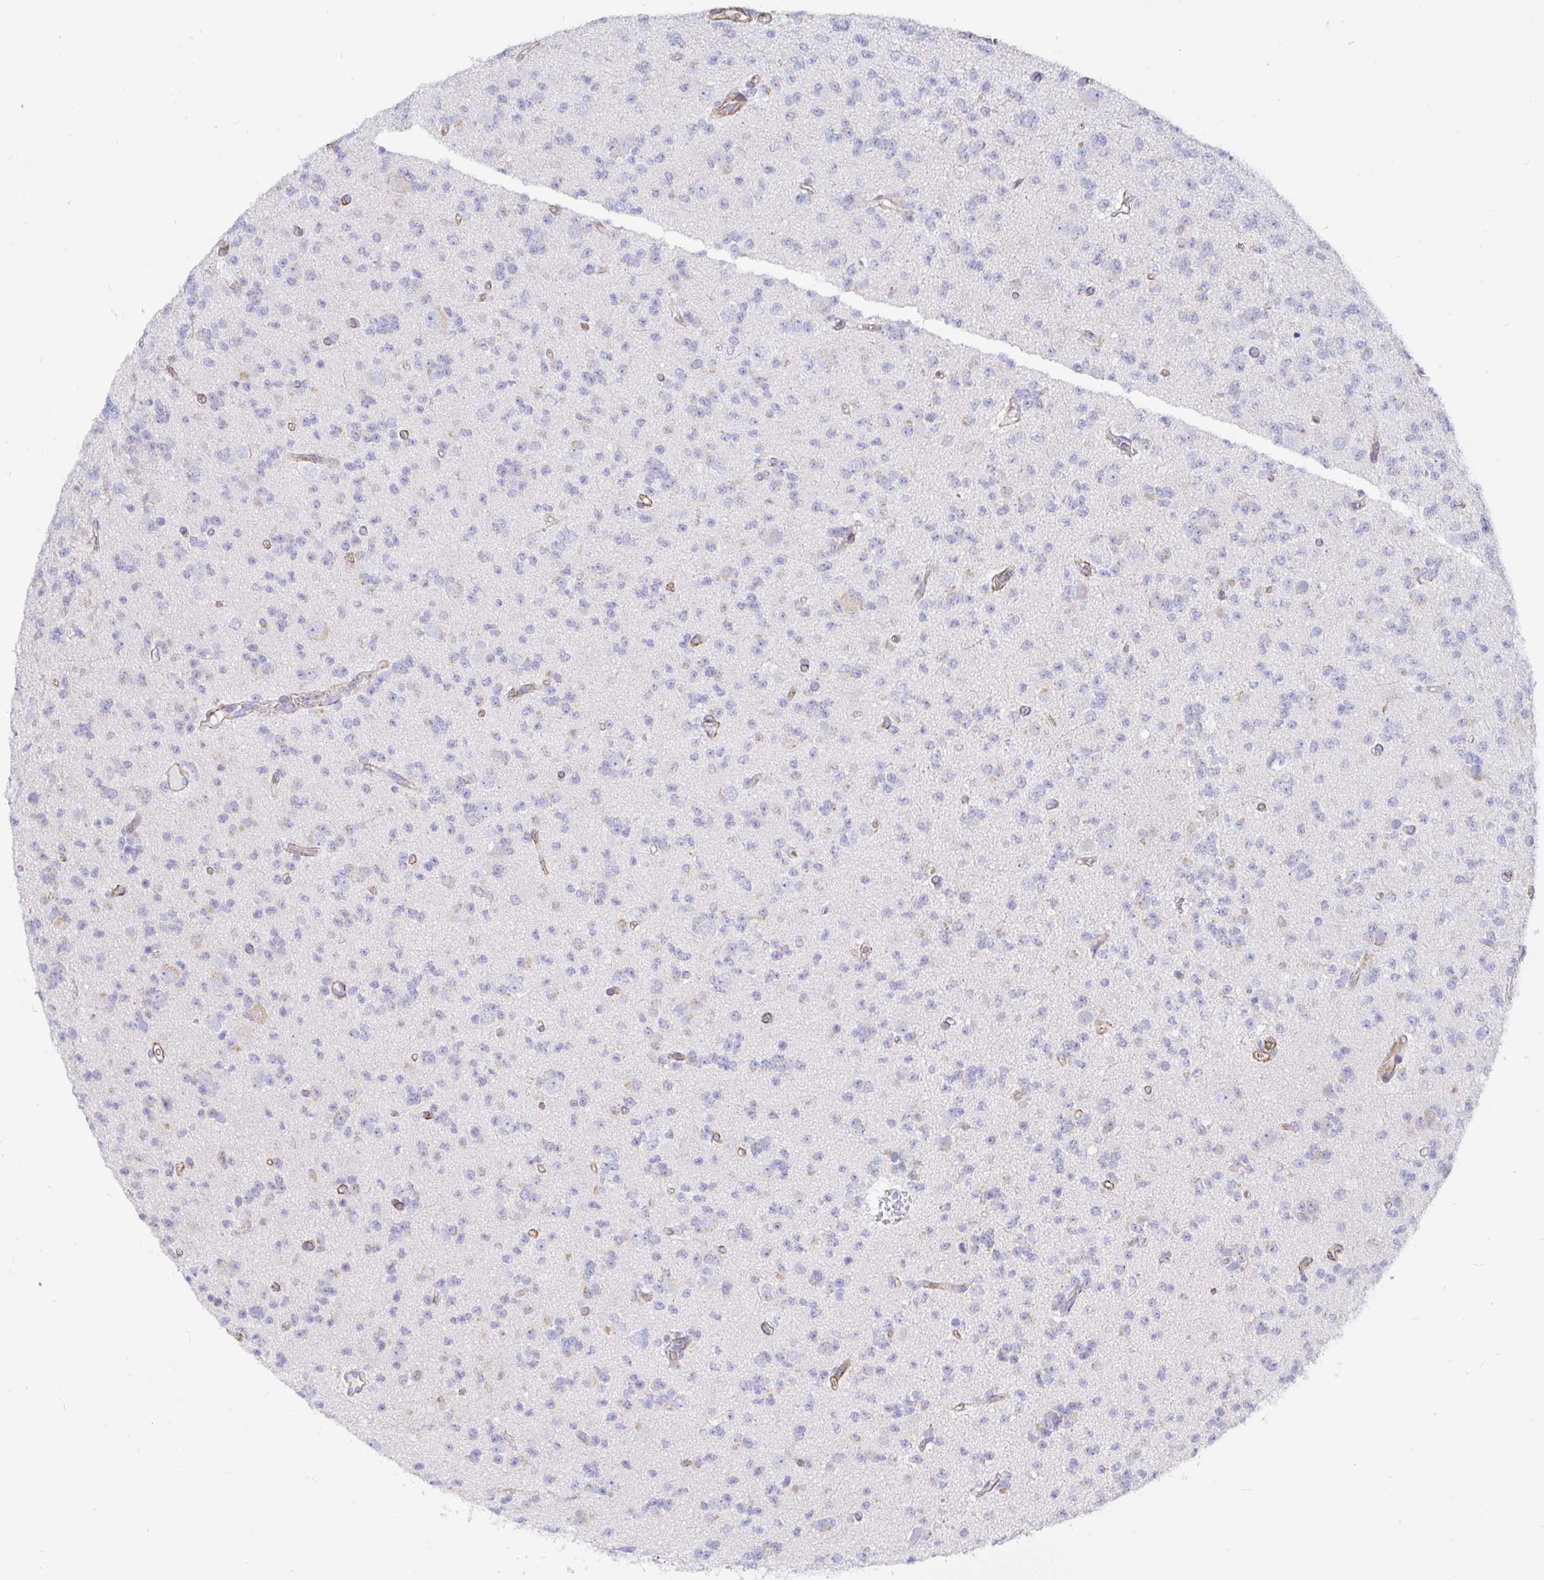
{"staining": {"intensity": "negative", "quantity": "none", "location": "none"}, "tissue": "glioma", "cell_type": "Tumor cells", "image_type": "cancer", "snomed": [{"axis": "morphology", "description": "Glioma, malignant, High grade"}, {"axis": "topography", "description": "Brain"}], "caption": "Glioma was stained to show a protein in brown. There is no significant staining in tumor cells.", "gene": "COX16", "patient": {"sex": "male", "age": 36}}